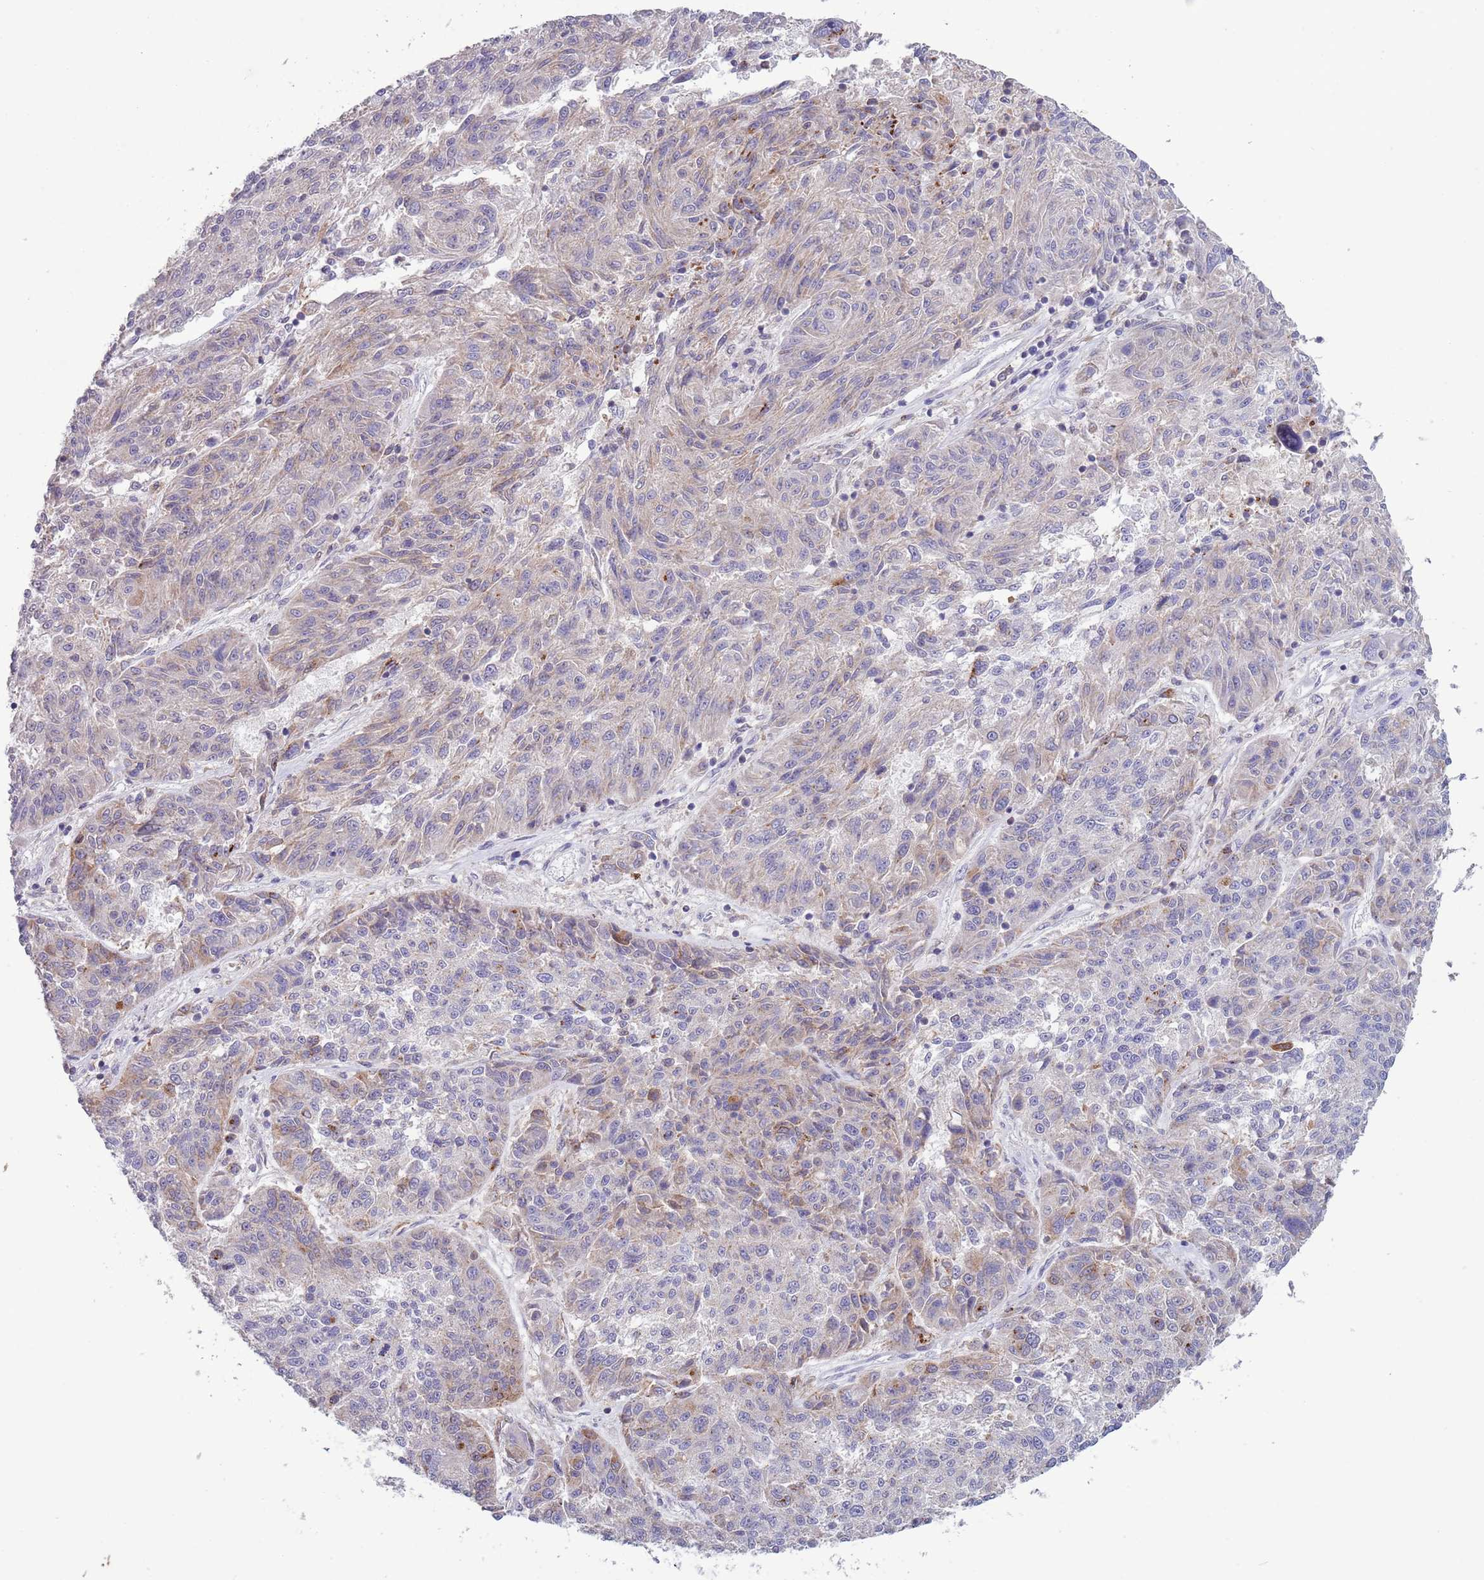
{"staining": {"intensity": "moderate", "quantity": "<25%", "location": "cytoplasmic/membranous"}, "tissue": "melanoma", "cell_type": "Tumor cells", "image_type": "cancer", "snomed": [{"axis": "morphology", "description": "Malignant melanoma, NOS"}, {"axis": "topography", "description": "Skin"}], "caption": "Tumor cells show moderate cytoplasmic/membranous expression in approximately <25% of cells in malignant melanoma.", "gene": "ACSBG1", "patient": {"sex": "male", "age": 53}}